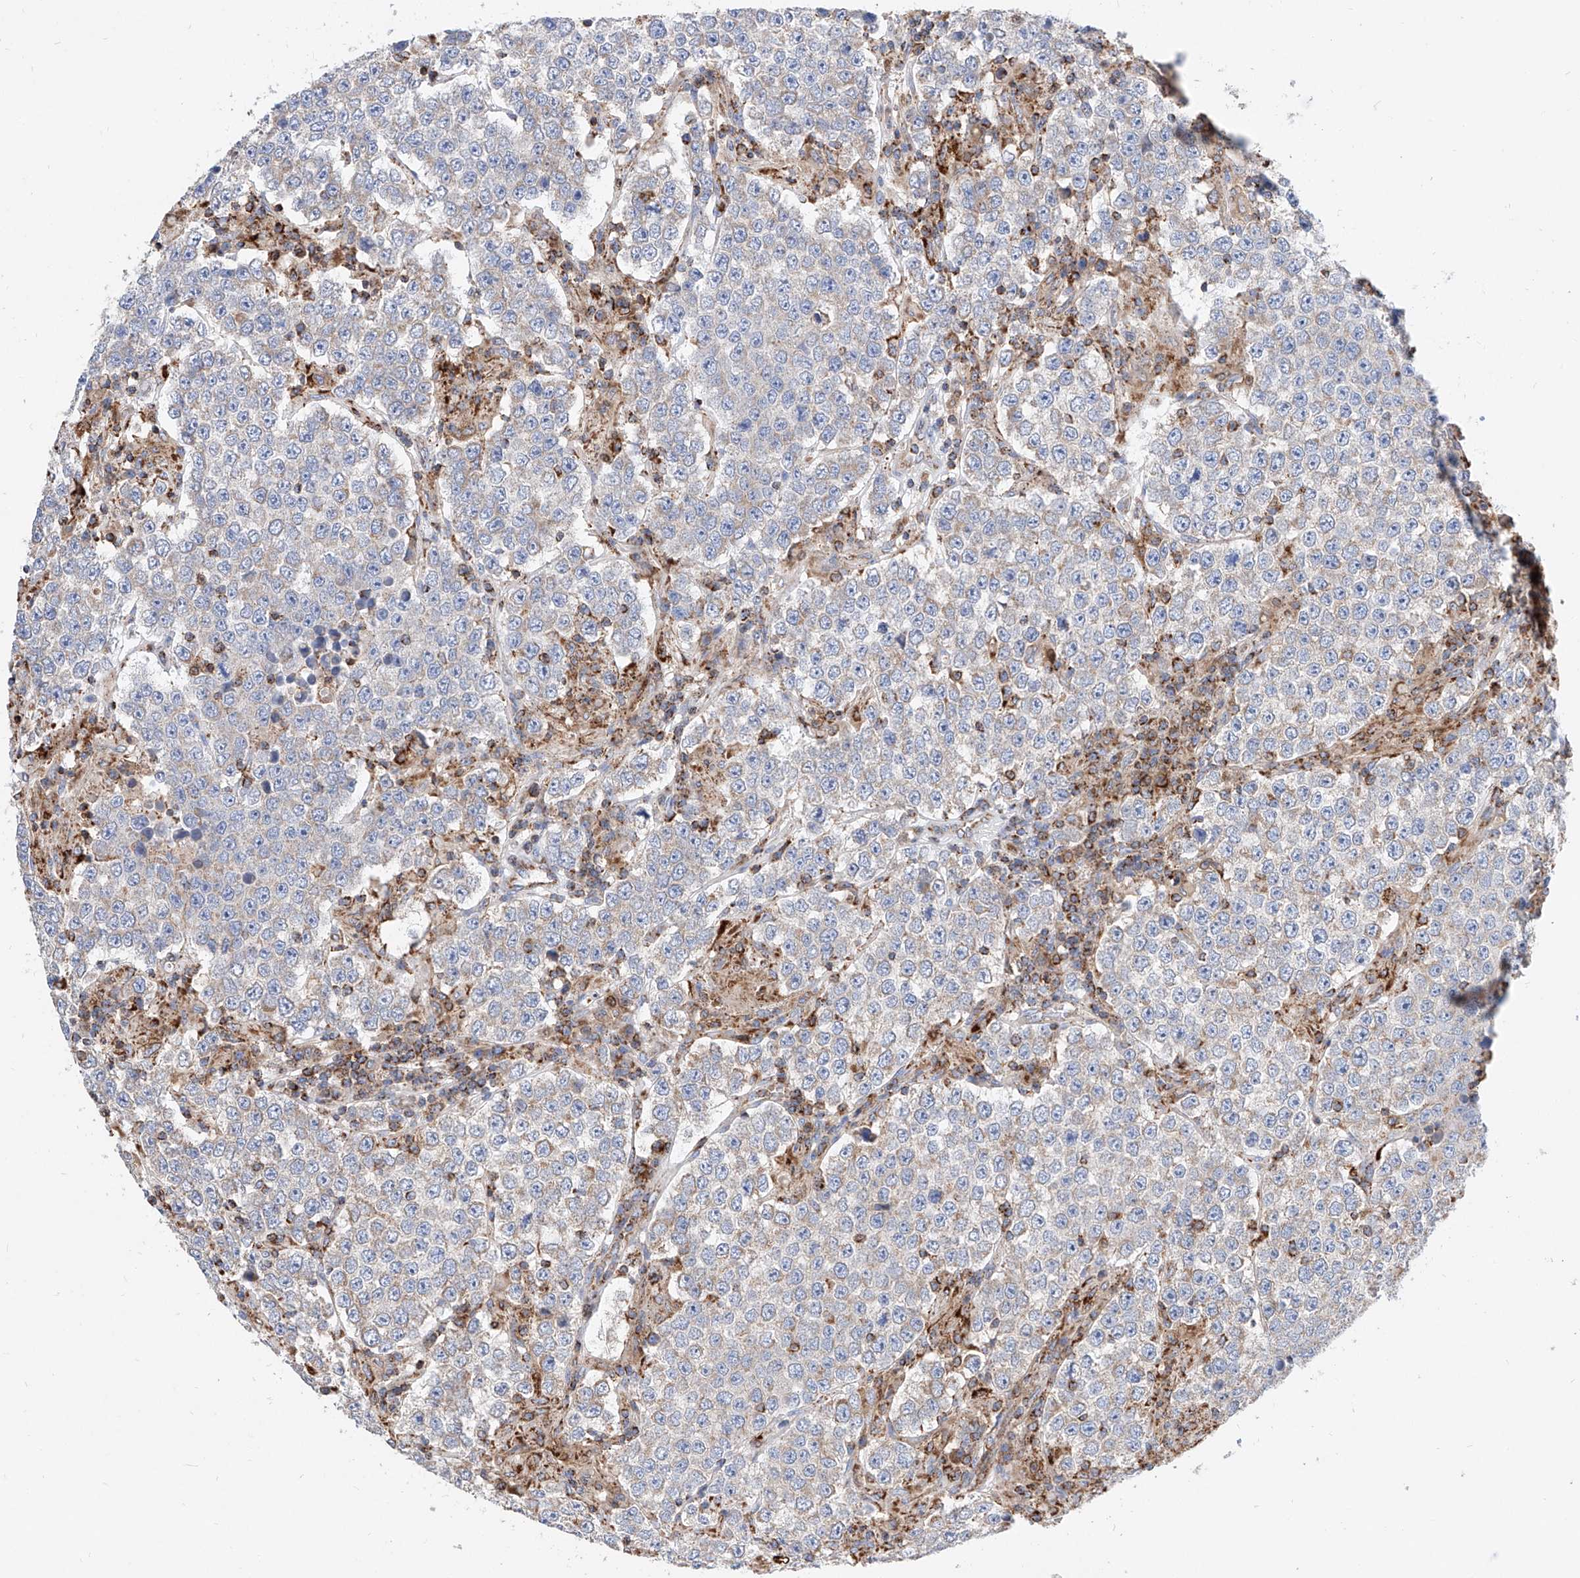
{"staining": {"intensity": "weak", "quantity": "<25%", "location": "cytoplasmic/membranous"}, "tissue": "testis cancer", "cell_type": "Tumor cells", "image_type": "cancer", "snomed": [{"axis": "morphology", "description": "Normal tissue, NOS"}, {"axis": "morphology", "description": "Urothelial carcinoma, High grade"}, {"axis": "morphology", "description": "Seminoma, NOS"}, {"axis": "morphology", "description": "Carcinoma, Embryonal, NOS"}, {"axis": "topography", "description": "Urinary bladder"}, {"axis": "topography", "description": "Testis"}], "caption": "There is no significant expression in tumor cells of testis cancer (seminoma).", "gene": "CPNE5", "patient": {"sex": "male", "age": 41}}